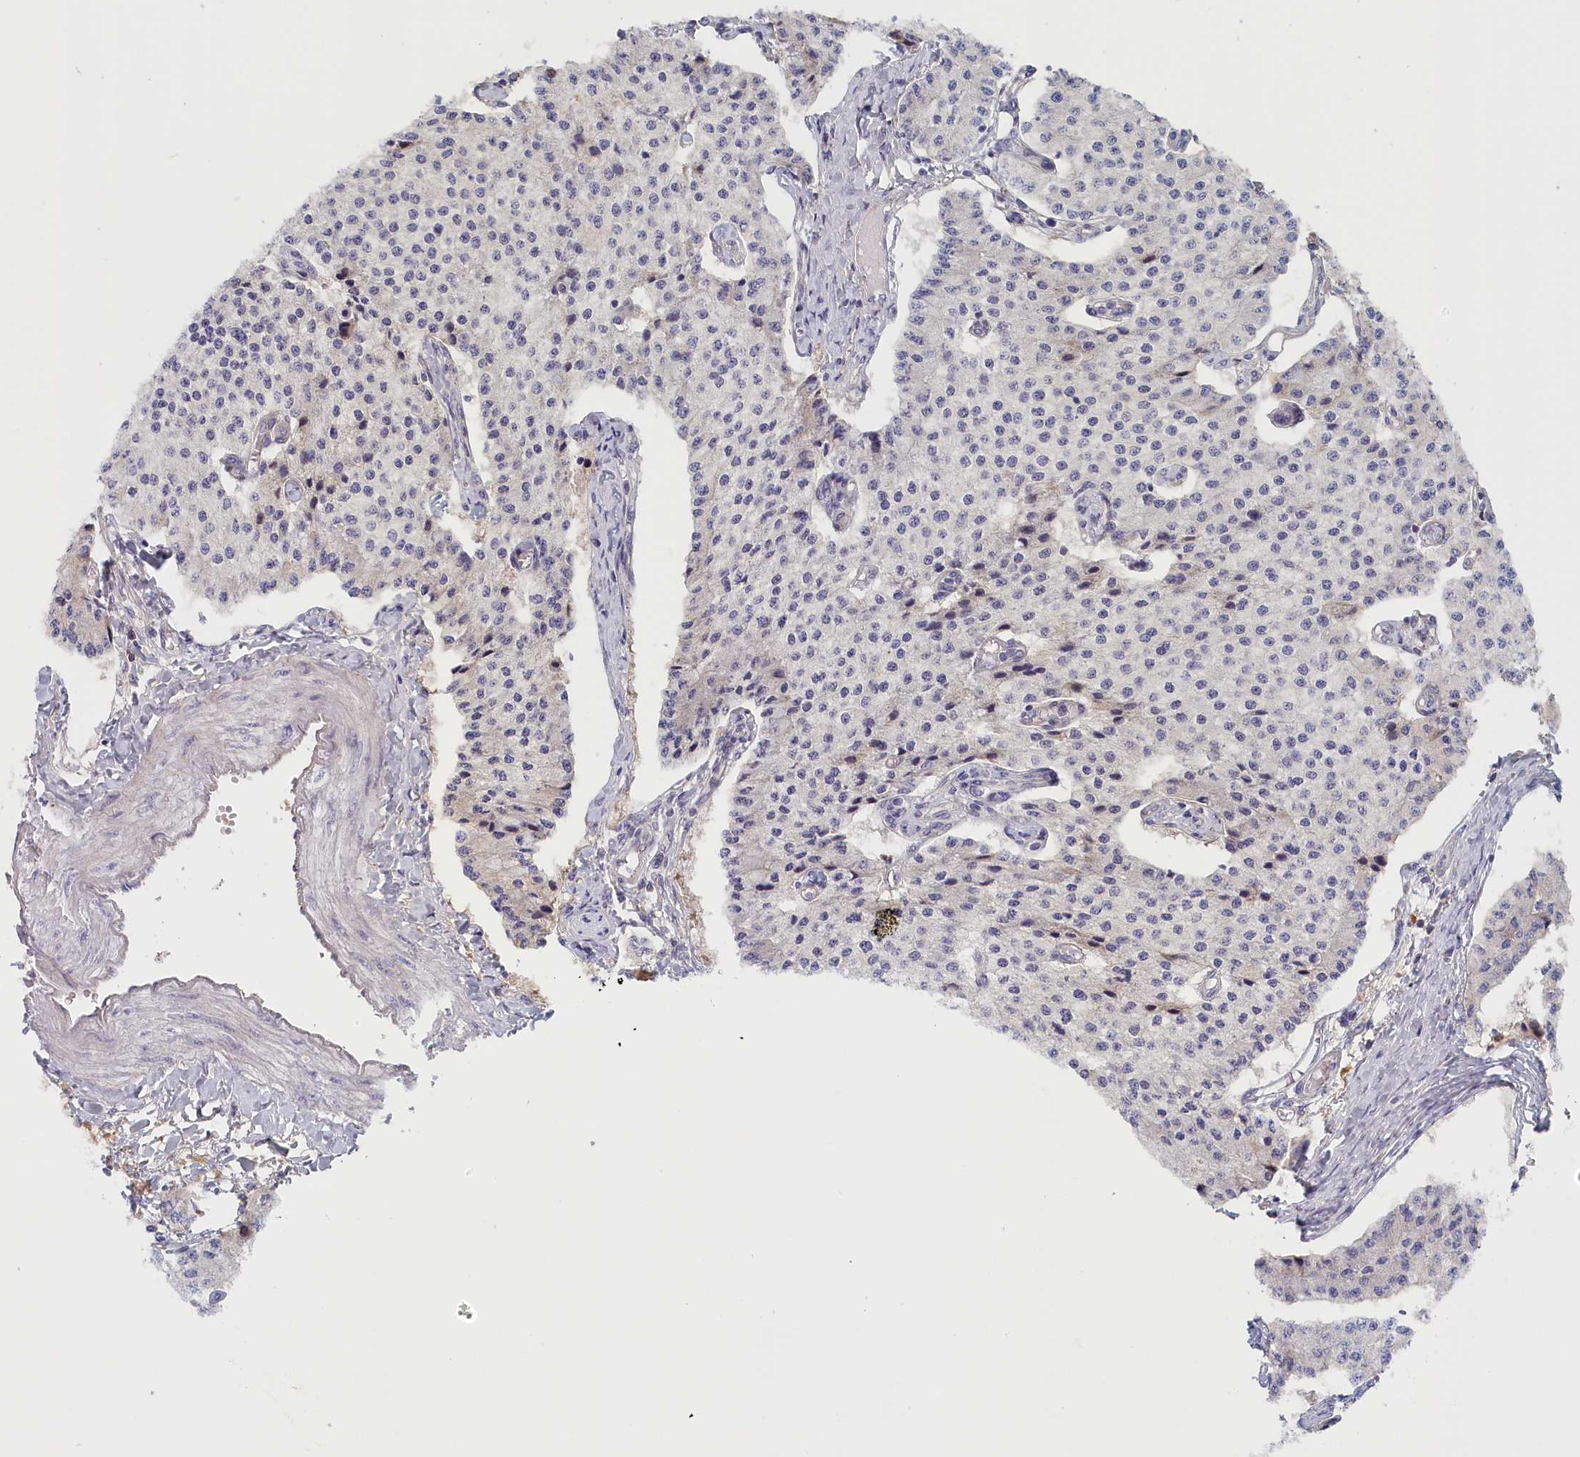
{"staining": {"intensity": "negative", "quantity": "none", "location": "none"}, "tissue": "carcinoid", "cell_type": "Tumor cells", "image_type": "cancer", "snomed": [{"axis": "morphology", "description": "Carcinoid, malignant, NOS"}, {"axis": "topography", "description": "Colon"}], "caption": "A high-resolution histopathology image shows immunohistochemistry (IHC) staining of malignant carcinoid, which demonstrates no significant expression in tumor cells.", "gene": "STX16", "patient": {"sex": "female", "age": 52}}